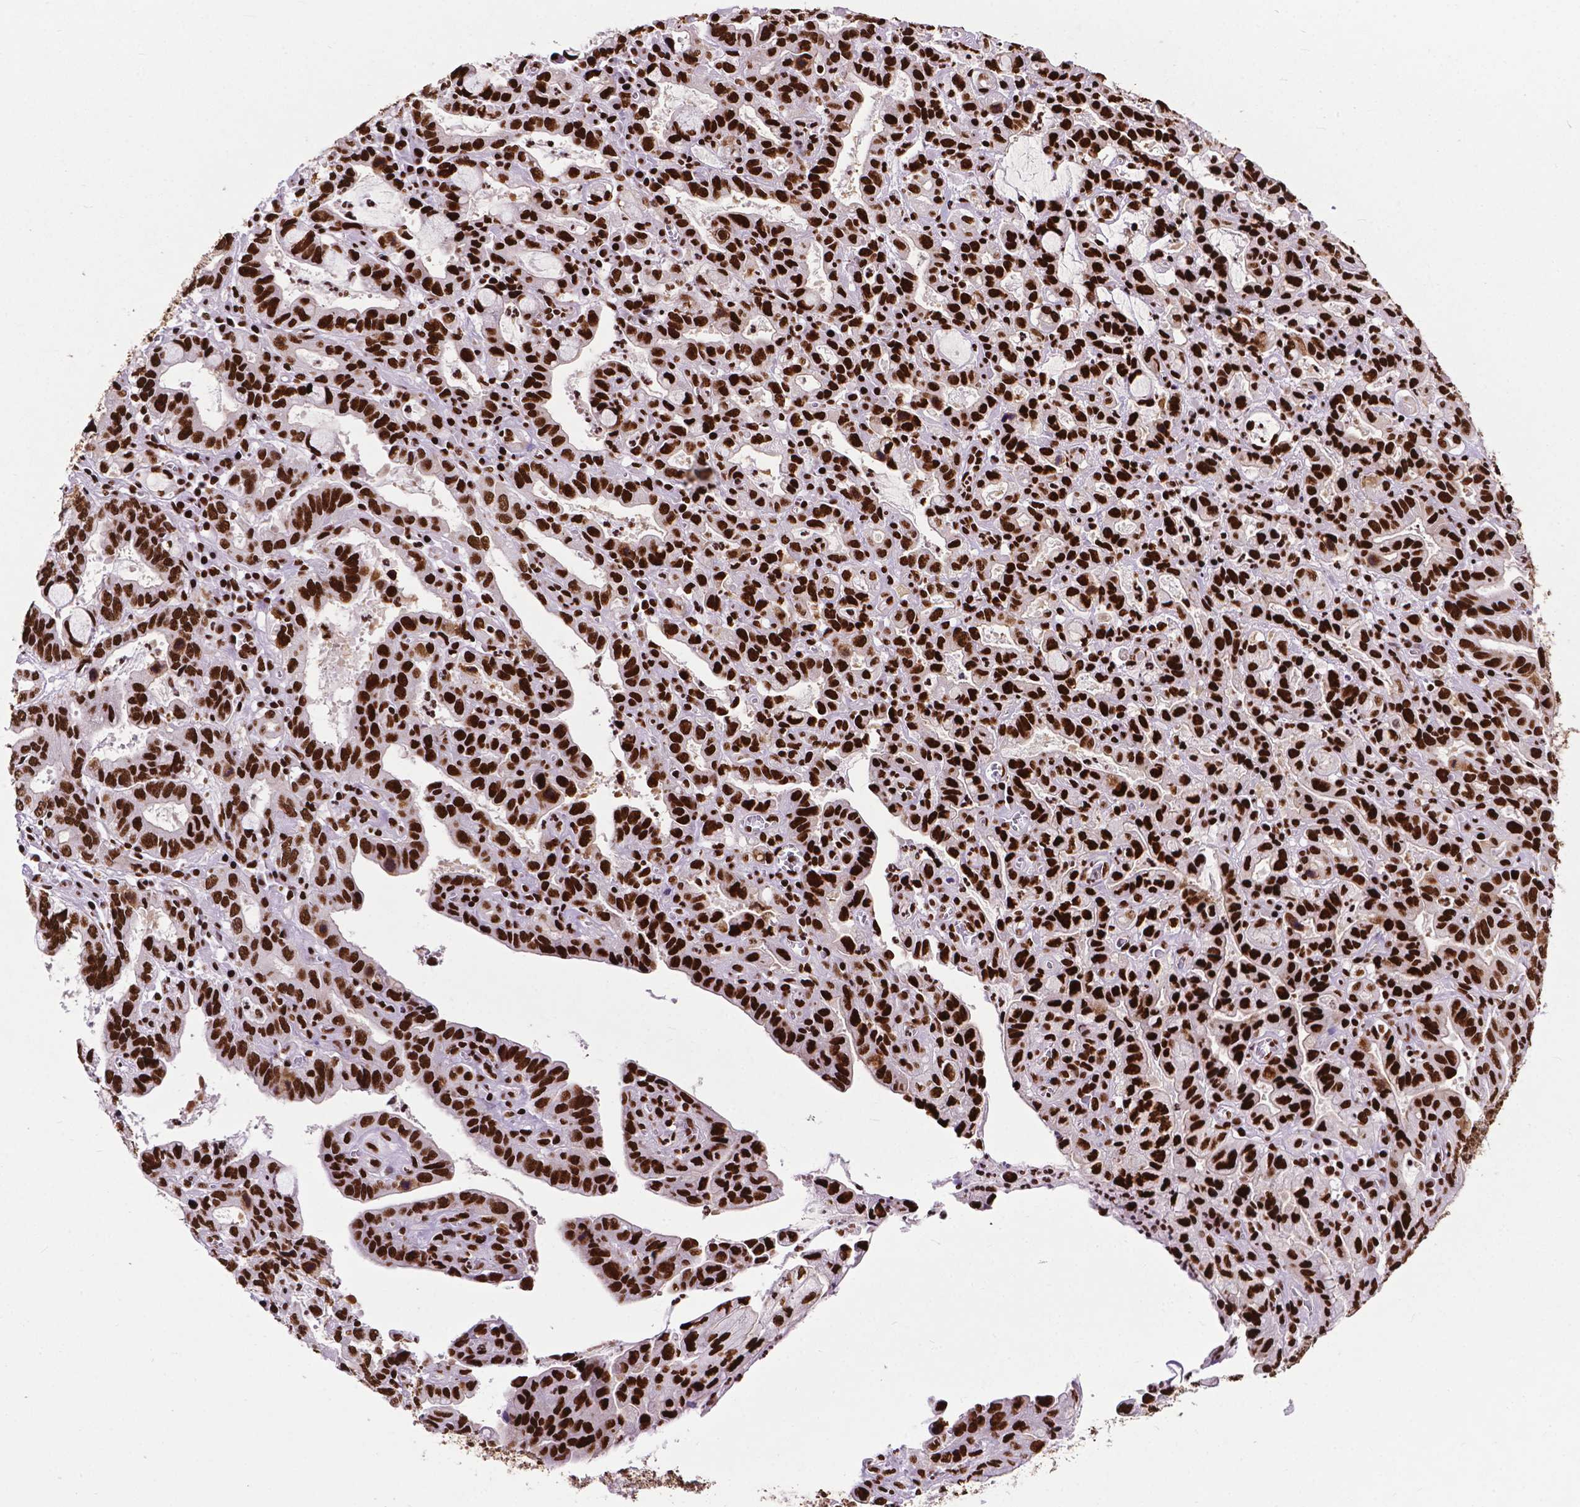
{"staining": {"intensity": "strong", "quantity": ">75%", "location": "nuclear"}, "tissue": "stomach cancer", "cell_type": "Tumor cells", "image_type": "cancer", "snomed": [{"axis": "morphology", "description": "Adenocarcinoma, NOS"}, {"axis": "topography", "description": "Stomach, lower"}], "caption": "High-power microscopy captured an immunohistochemistry histopathology image of stomach cancer, revealing strong nuclear positivity in approximately >75% of tumor cells. The staining was performed using DAB to visualize the protein expression in brown, while the nuclei were stained in blue with hematoxylin (Magnification: 20x).", "gene": "SMIM5", "patient": {"sex": "female", "age": 76}}